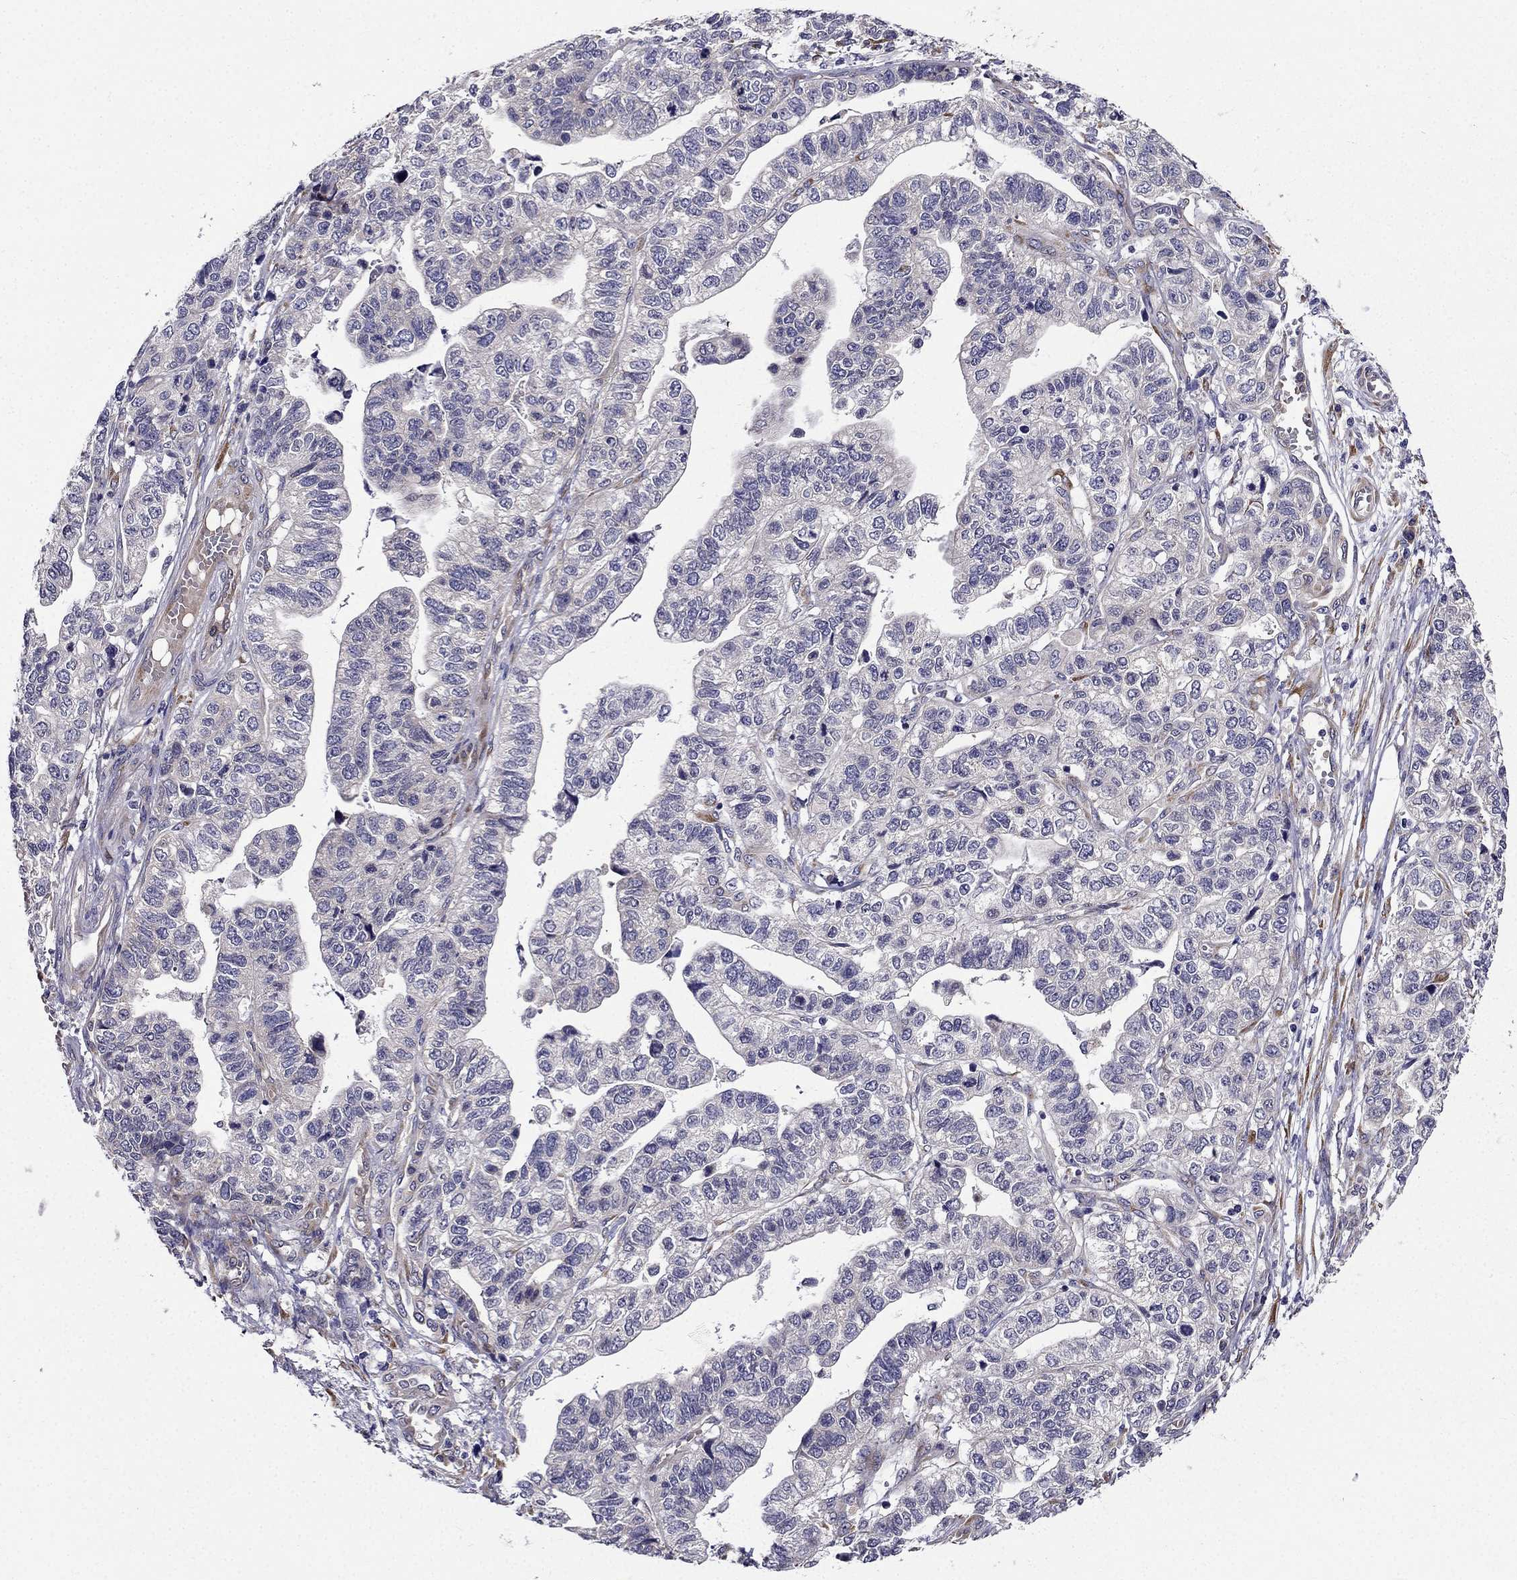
{"staining": {"intensity": "negative", "quantity": "none", "location": "none"}, "tissue": "stomach cancer", "cell_type": "Tumor cells", "image_type": "cancer", "snomed": [{"axis": "morphology", "description": "Adenocarcinoma, NOS"}, {"axis": "topography", "description": "Stomach, upper"}], "caption": "Human stomach cancer stained for a protein using immunohistochemistry (IHC) reveals no positivity in tumor cells.", "gene": "ARHGEF28", "patient": {"sex": "female", "age": 67}}